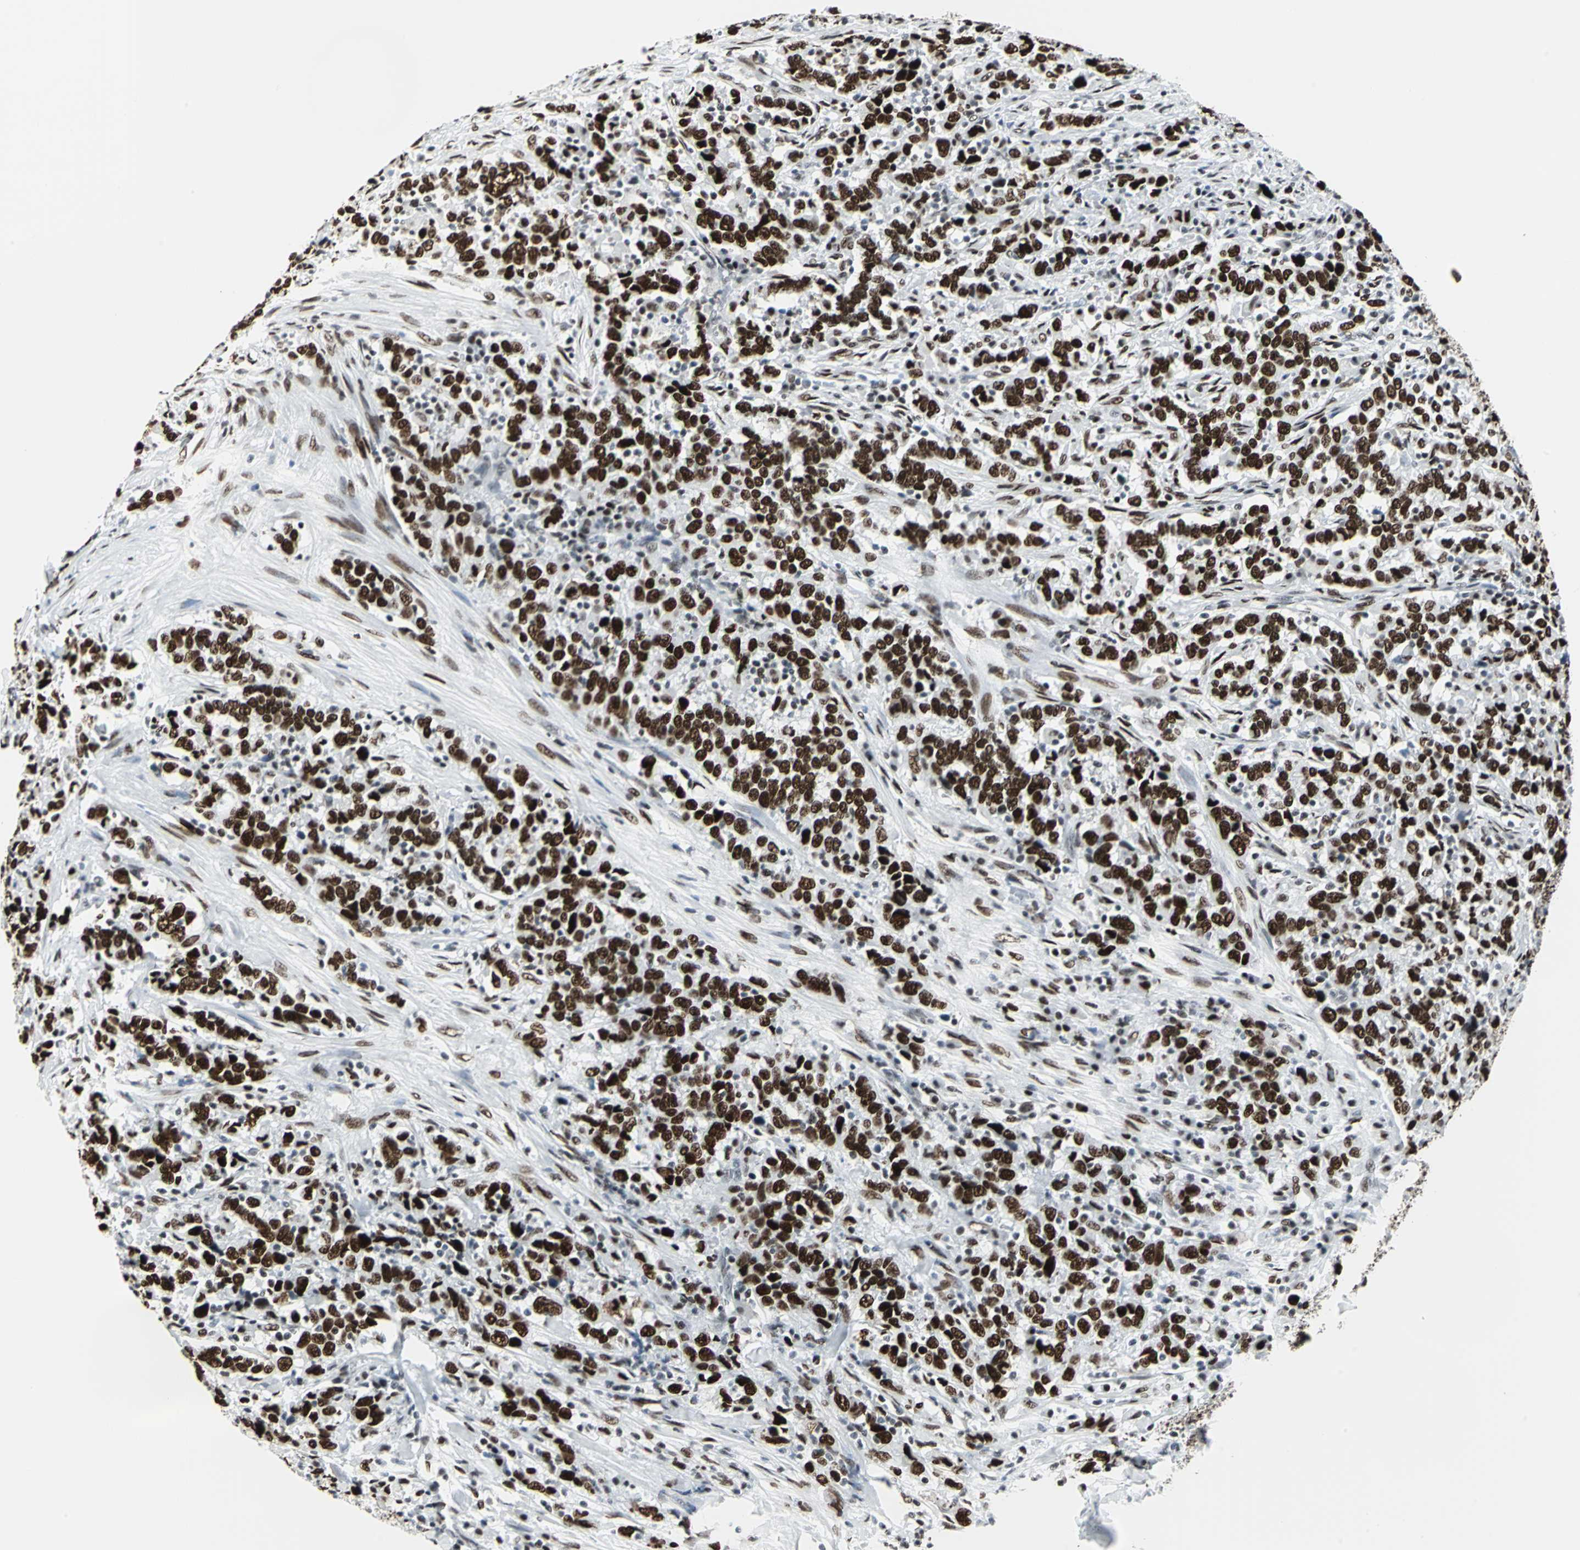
{"staining": {"intensity": "strong", "quantity": ">75%", "location": "nuclear"}, "tissue": "urothelial cancer", "cell_type": "Tumor cells", "image_type": "cancer", "snomed": [{"axis": "morphology", "description": "Urothelial carcinoma, High grade"}, {"axis": "topography", "description": "Urinary bladder"}], "caption": "There is high levels of strong nuclear expression in tumor cells of urothelial cancer, as demonstrated by immunohistochemical staining (brown color).", "gene": "HDAC2", "patient": {"sex": "male", "age": 61}}